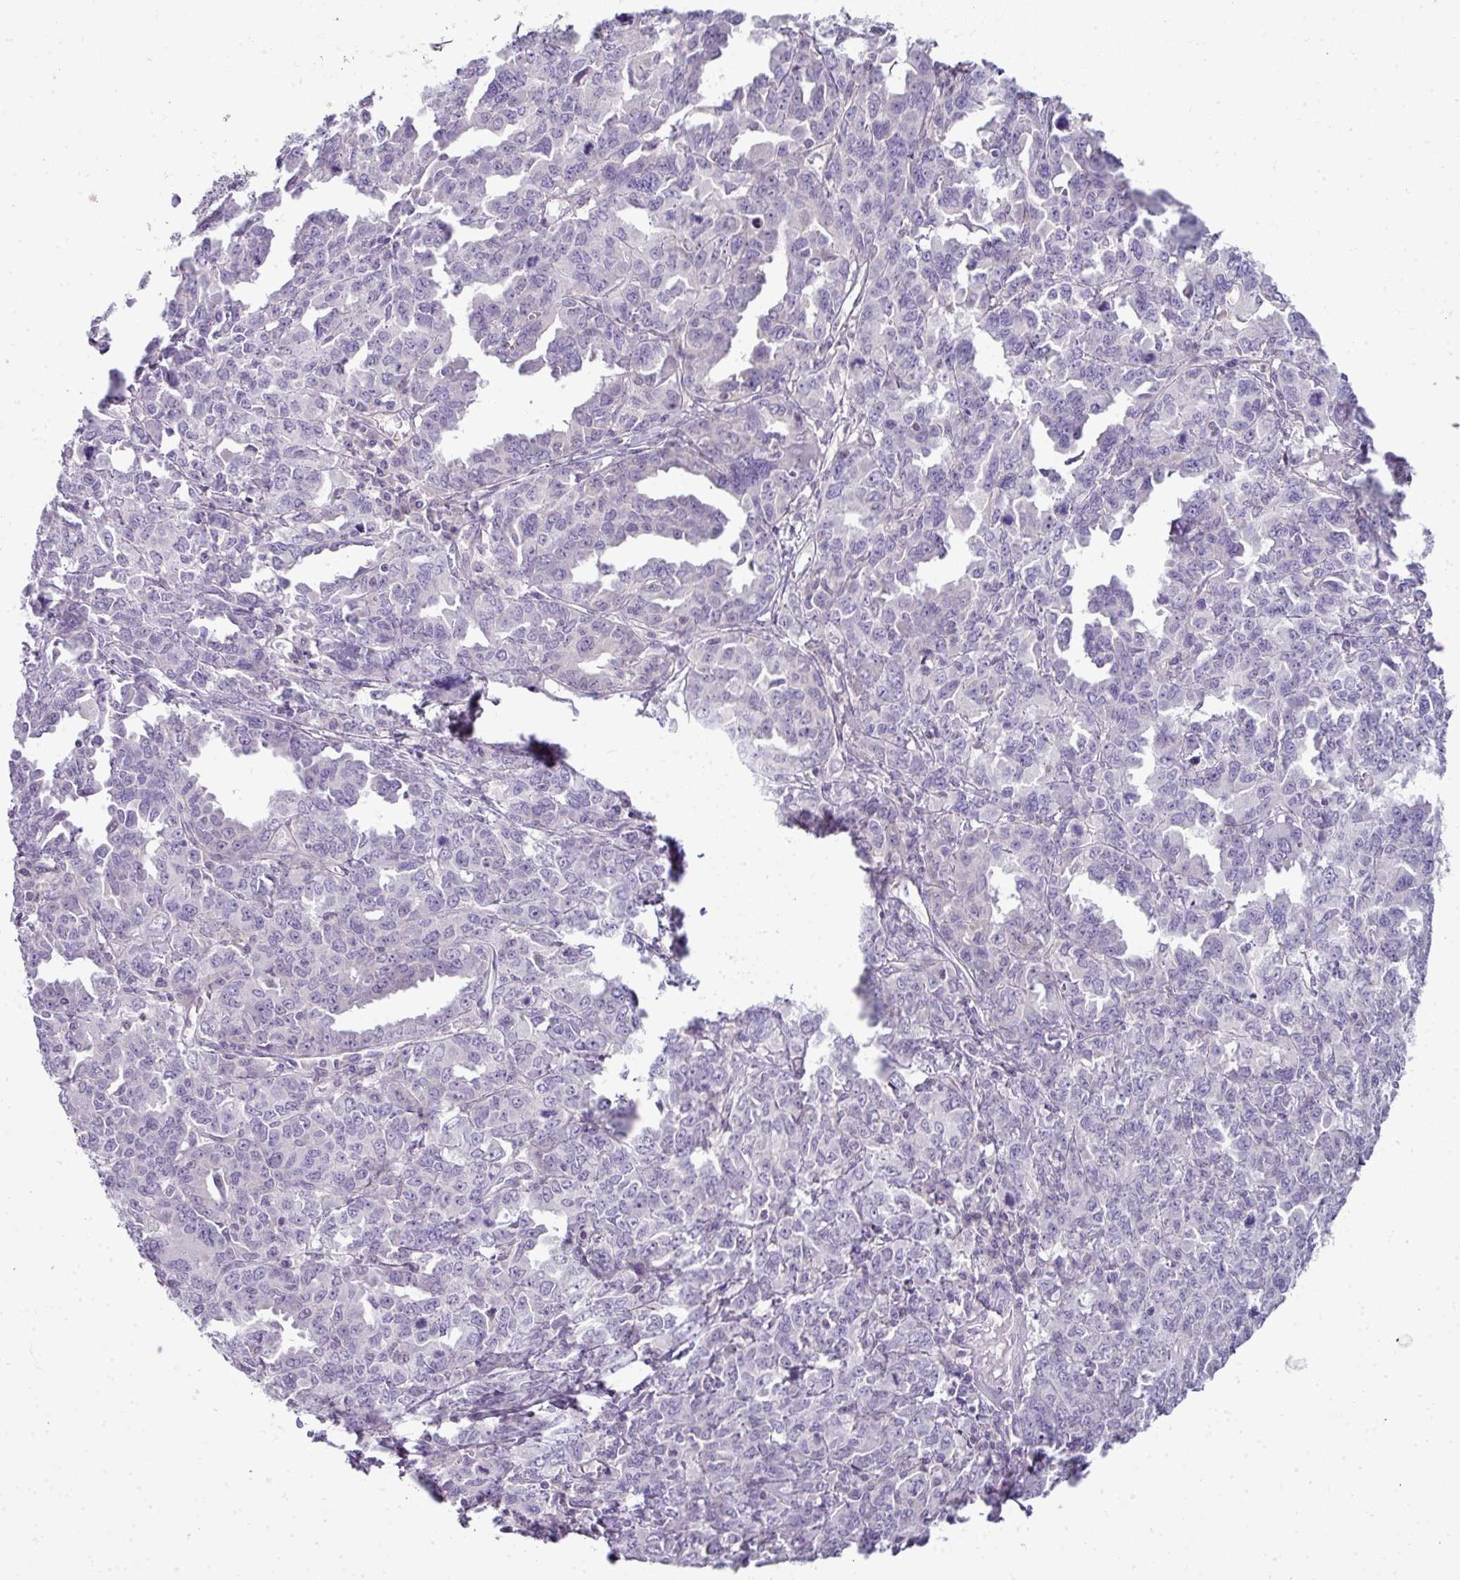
{"staining": {"intensity": "negative", "quantity": "none", "location": "none"}, "tissue": "ovarian cancer", "cell_type": "Tumor cells", "image_type": "cancer", "snomed": [{"axis": "morphology", "description": "Adenocarcinoma, NOS"}, {"axis": "morphology", "description": "Carcinoma, endometroid"}, {"axis": "topography", "description": "Ovary"}], "caption": "Tumor cells are negative for protein expression in human endometroid carcinoma (ovarian). (Stains: DAB immunohistochemistry (IHC) with hematoxylin counter stain, Microscopy: brightfield microscopy at high magnification).", "gene": "STAT5A", "patient": {"sex": "female", "age": 72}}